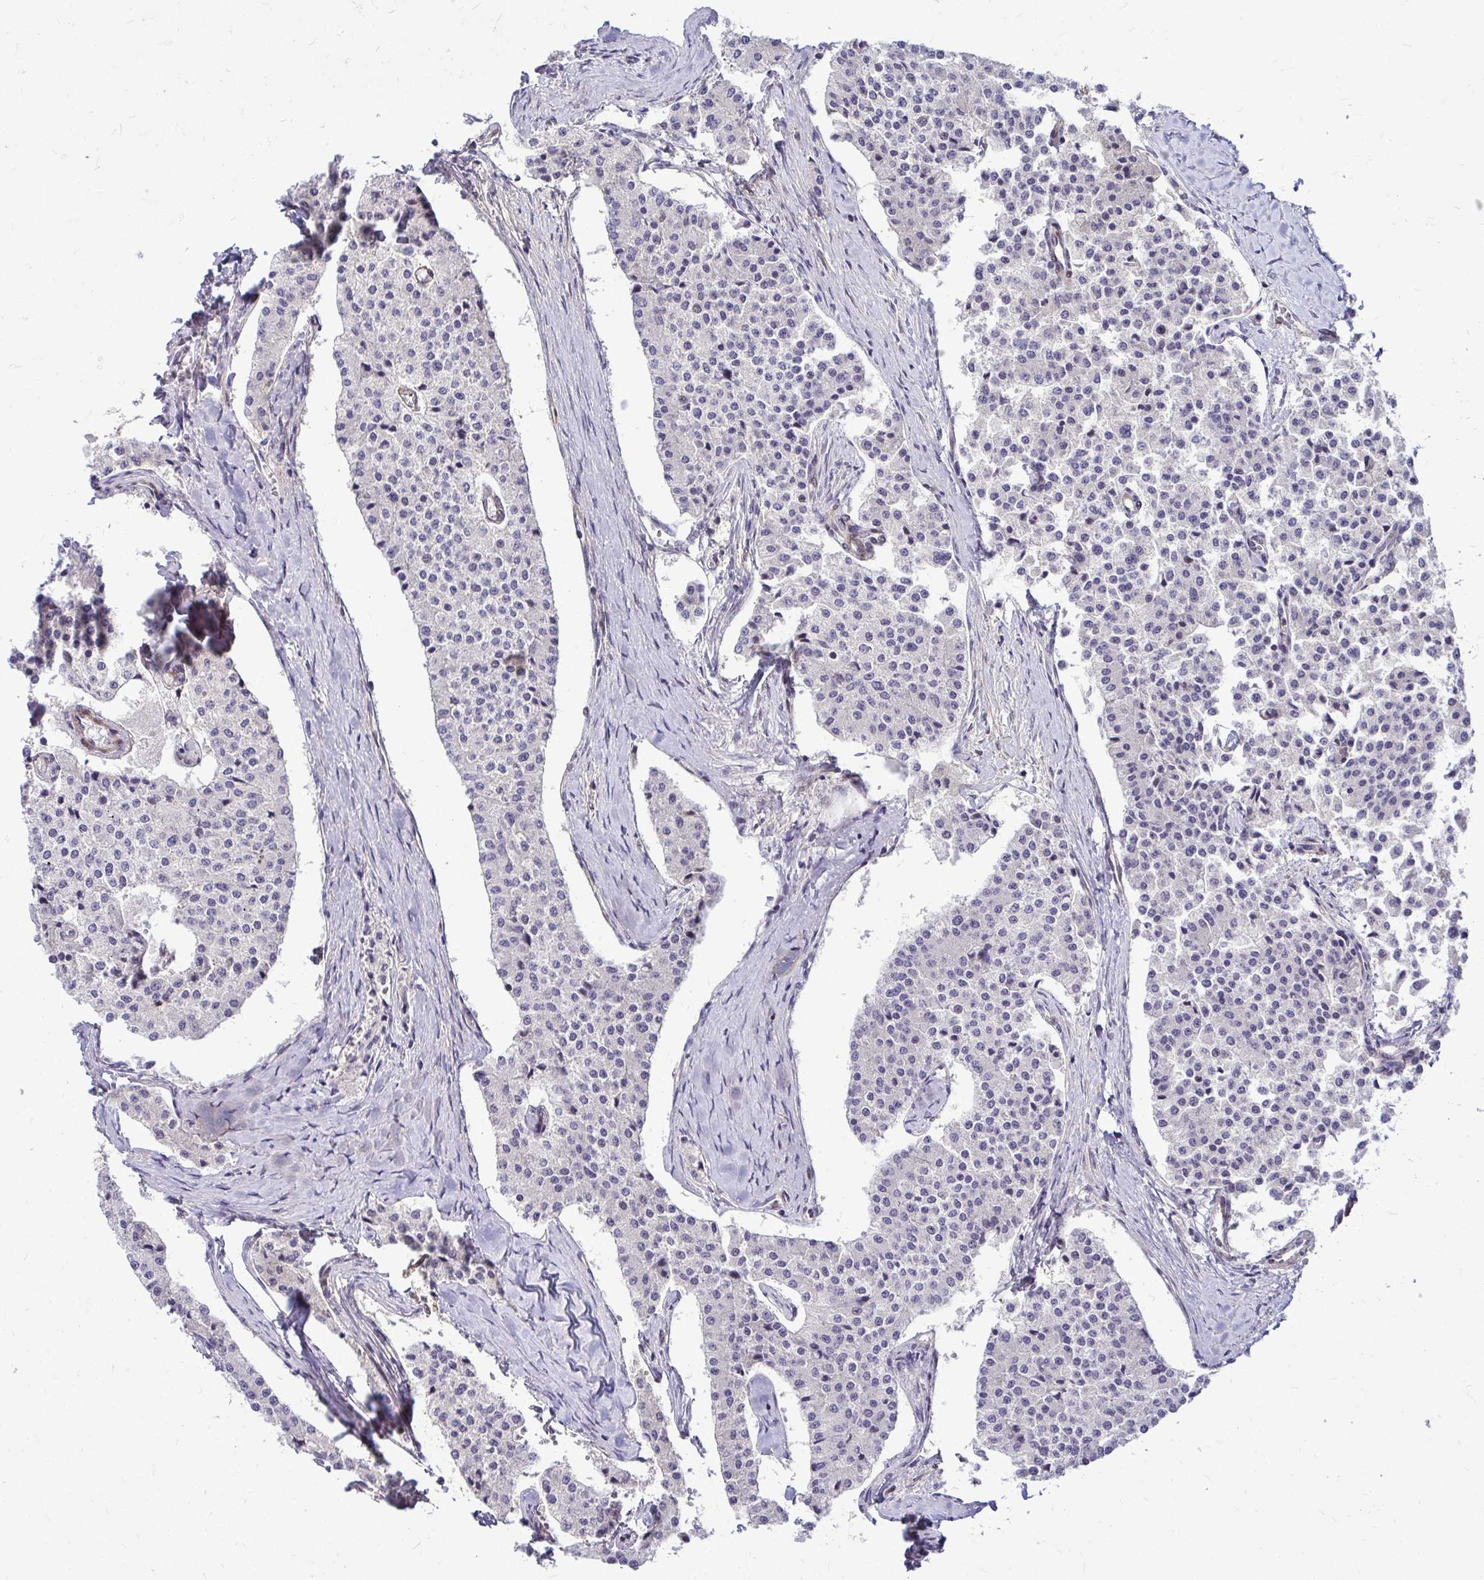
{"staining": {"intensity": "negative", "quantity": "none", "location": "none"}, "tissue": "carcinoid", "cell_type": "Tumor cells", "image_type": "cancer", "snomed": [{"axis": "morphology", "description": "Carcinoid, malignant, NOS"}, {"axis": "topography", "description": "Colon"}], "caption": "Immunohistochemical staining of human carcinoid (malignant) shows no significant positivity in tumor cells. Brightfield microscopy of immunohistochemistry stained with DAB (brown) and hematoxylin (blue), captured at high magnification.", "gene": "TRIP6", "patient": {"sex": "female", "age": 52}}